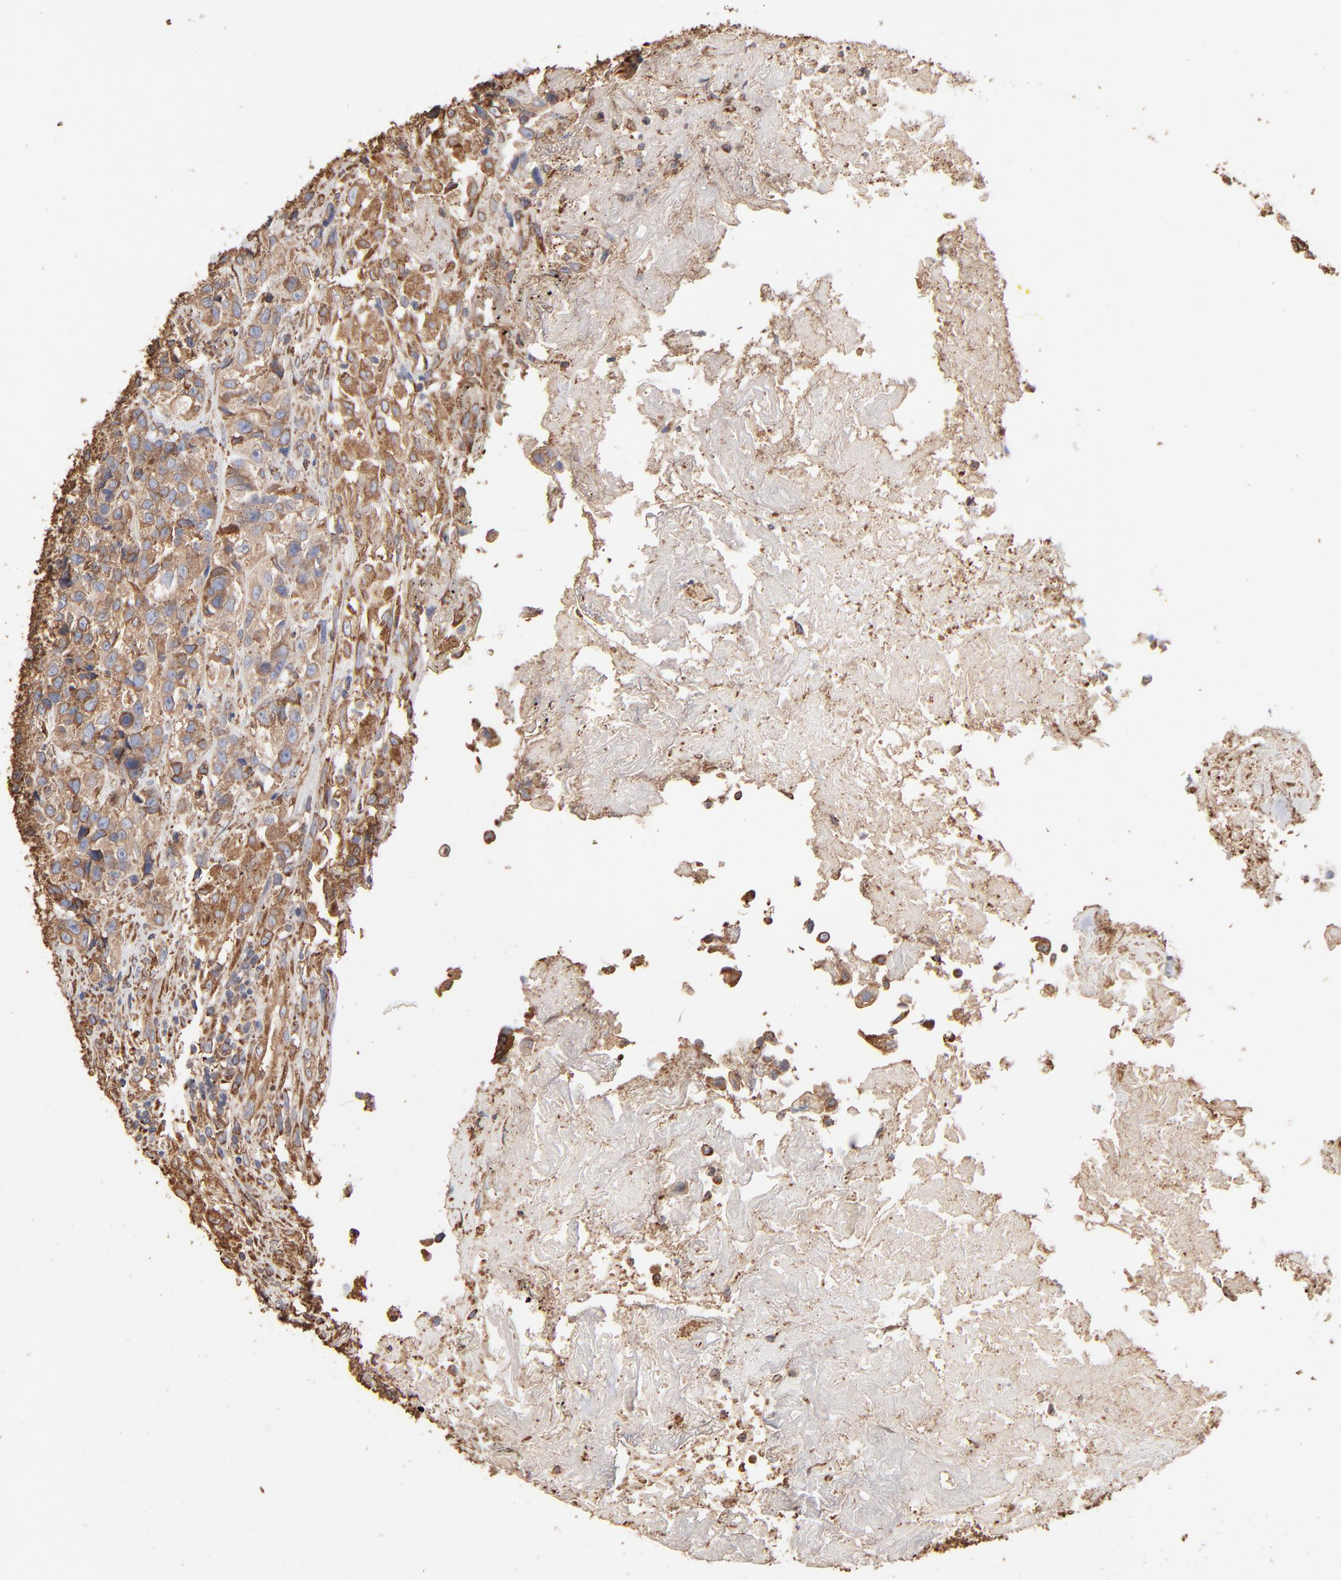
{"staining": {"intensity": "moderate", "quantity": ">75%", "location": "cytoplasmic/membranous"}, "tissue": "urothelial cancer", "cell_type": "Tumor cells", "image_type": "cancer", "snomed": [{"axis": "morphology", "description": "Urothelial carcinoma, High grade"}, {"axis": "topography", "description": "Urinary bladder"}], "caption": "This micrograph displays IHC staining of high-grade urothelial carcinoma, with medium moderate cytoplasmic/membranous expression in approximately >75% of tumor cells.", "gene": "PDIA3", "patient": {"sex": "female", "age": 81}}